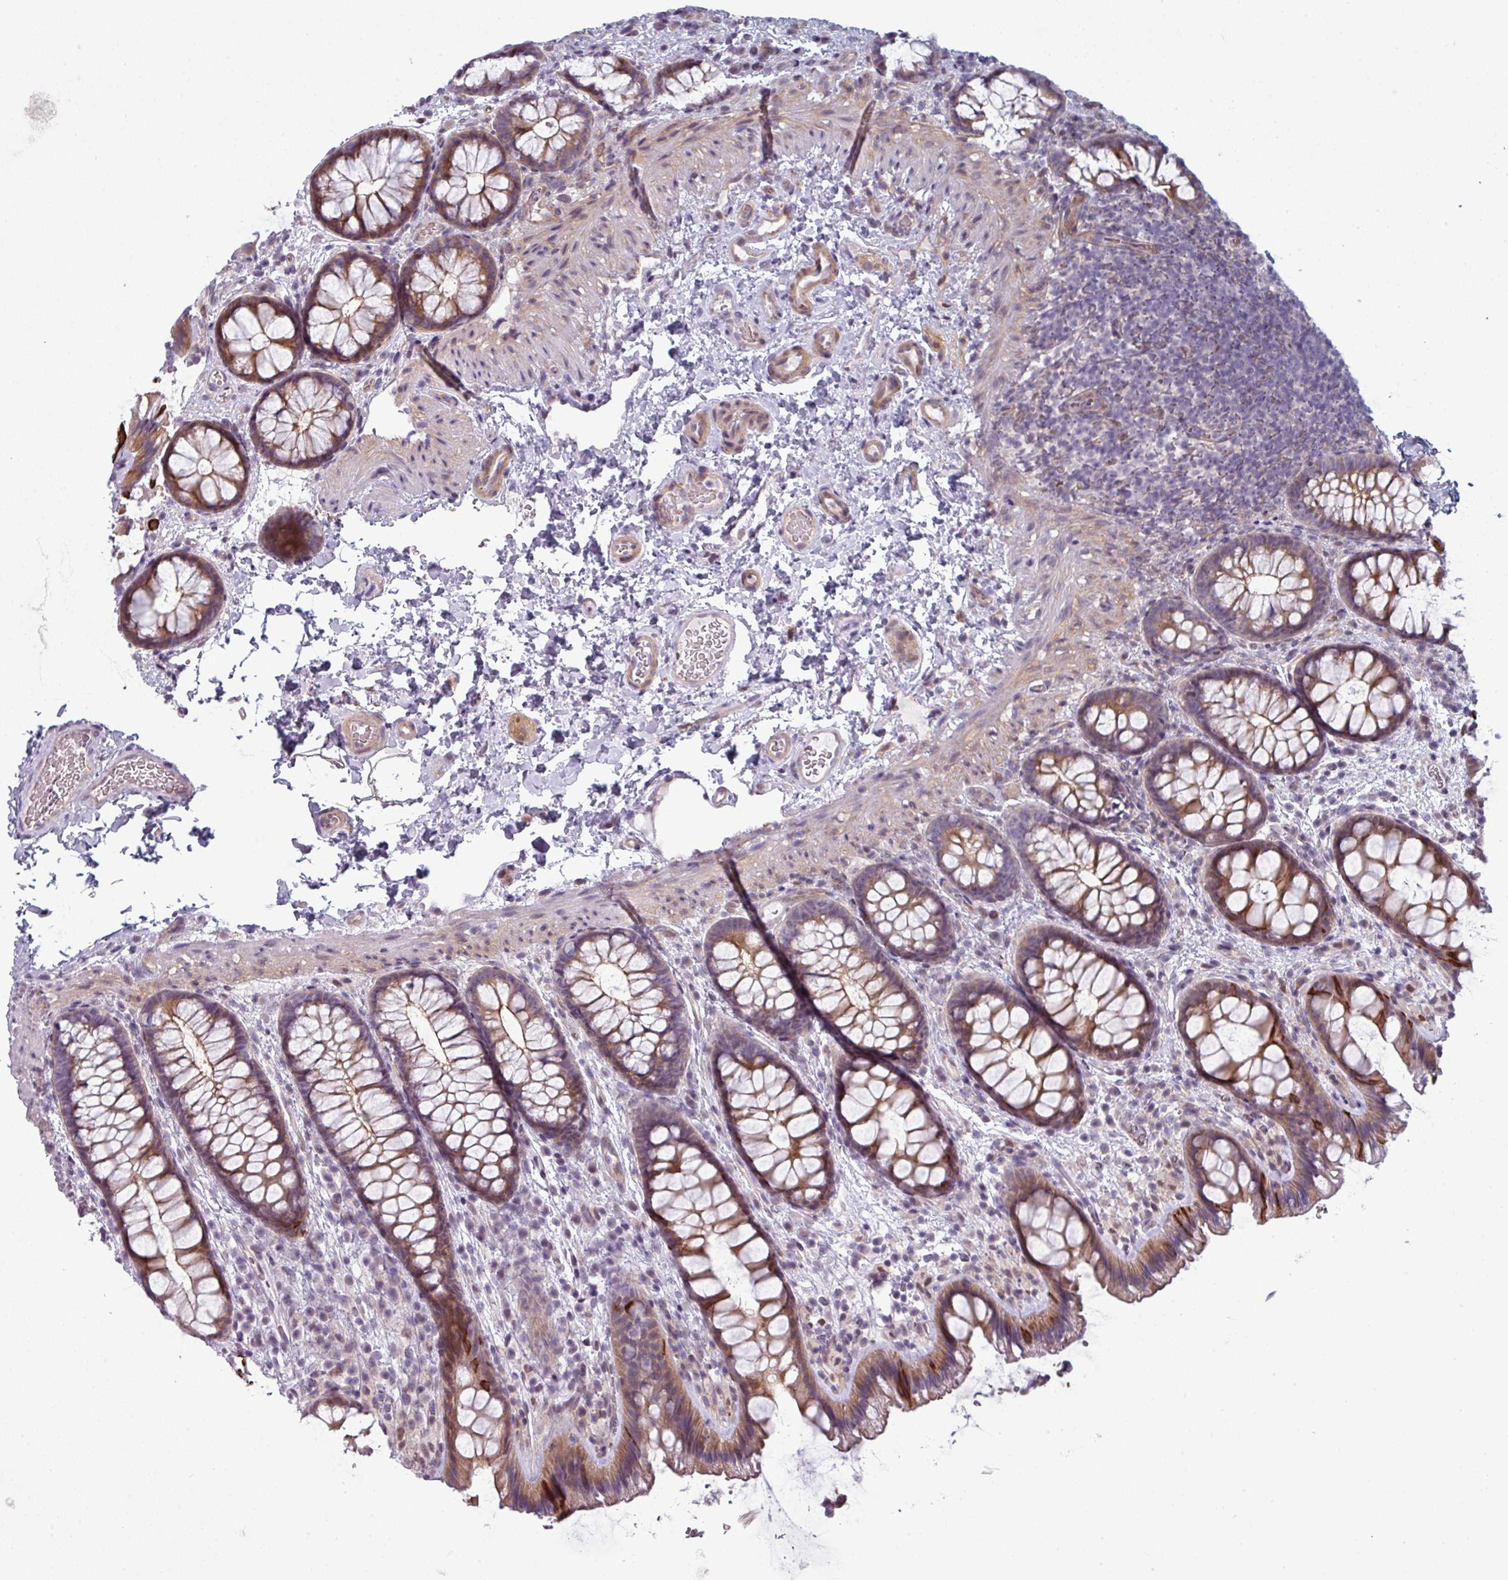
{"staining": {"intensity": "moderate", "quantity": ">75%", "location": "cytoplasmic/membranous"}, "tissue": "colon", "cell_type": "Endothelial cells", "image_type": "normal", "snomed": [{"axis": "morphology", "description": "Normal tissue, NOS"}, {"axis": "topography", "description": "Colon"}], "caption": "Normal colon demonstrates moderate cytoplasmic/membranous staining in approximately >75% of endothelial cells The protein is stained brown, and the nuclei are stained in blue (DAB IHC with brightfield microscopy, high magnification)..", "gene": "PRAMEF12", "patient": {"sex": "male", "age": 46}}